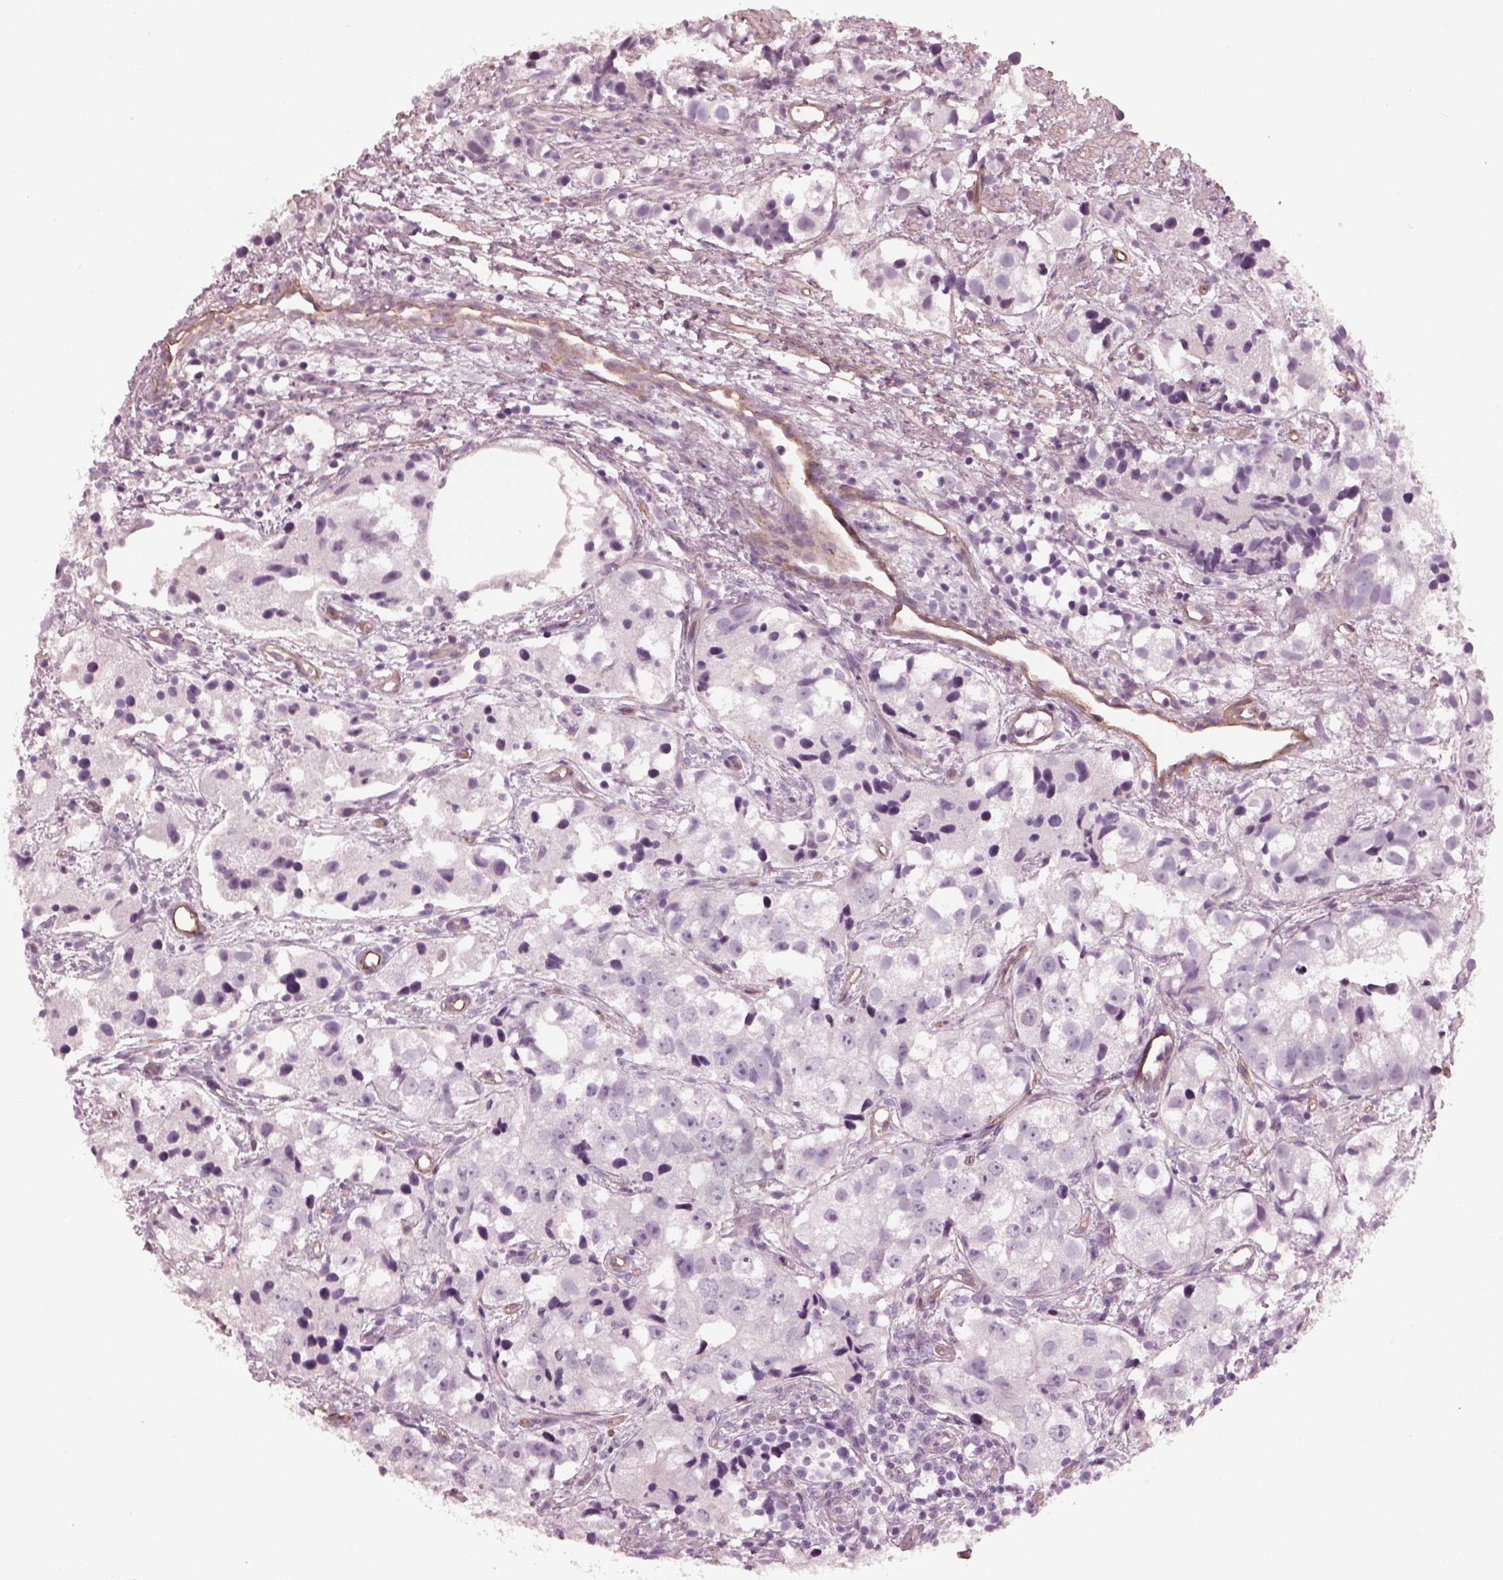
{"staining": {"intensity": "negative", "quantity": "none", "location": "none"}, "tissue": "prostate cancer", "cell_type": "Tumor cells", "image_type": "cancer", "snomed": [{"axis": "morphology", "description": "Adenocarcinoma, High grade"}, {"axis": "topography", "description": "Prostate"}], "caption": "Human prostate adenocarcinoma (high-grade) stained for a protein using immunohistochemistry exhibits no positivity in tumor cells.", "gene": "EIF4E1B", "patient": {"sex": "male", "age": 68}}